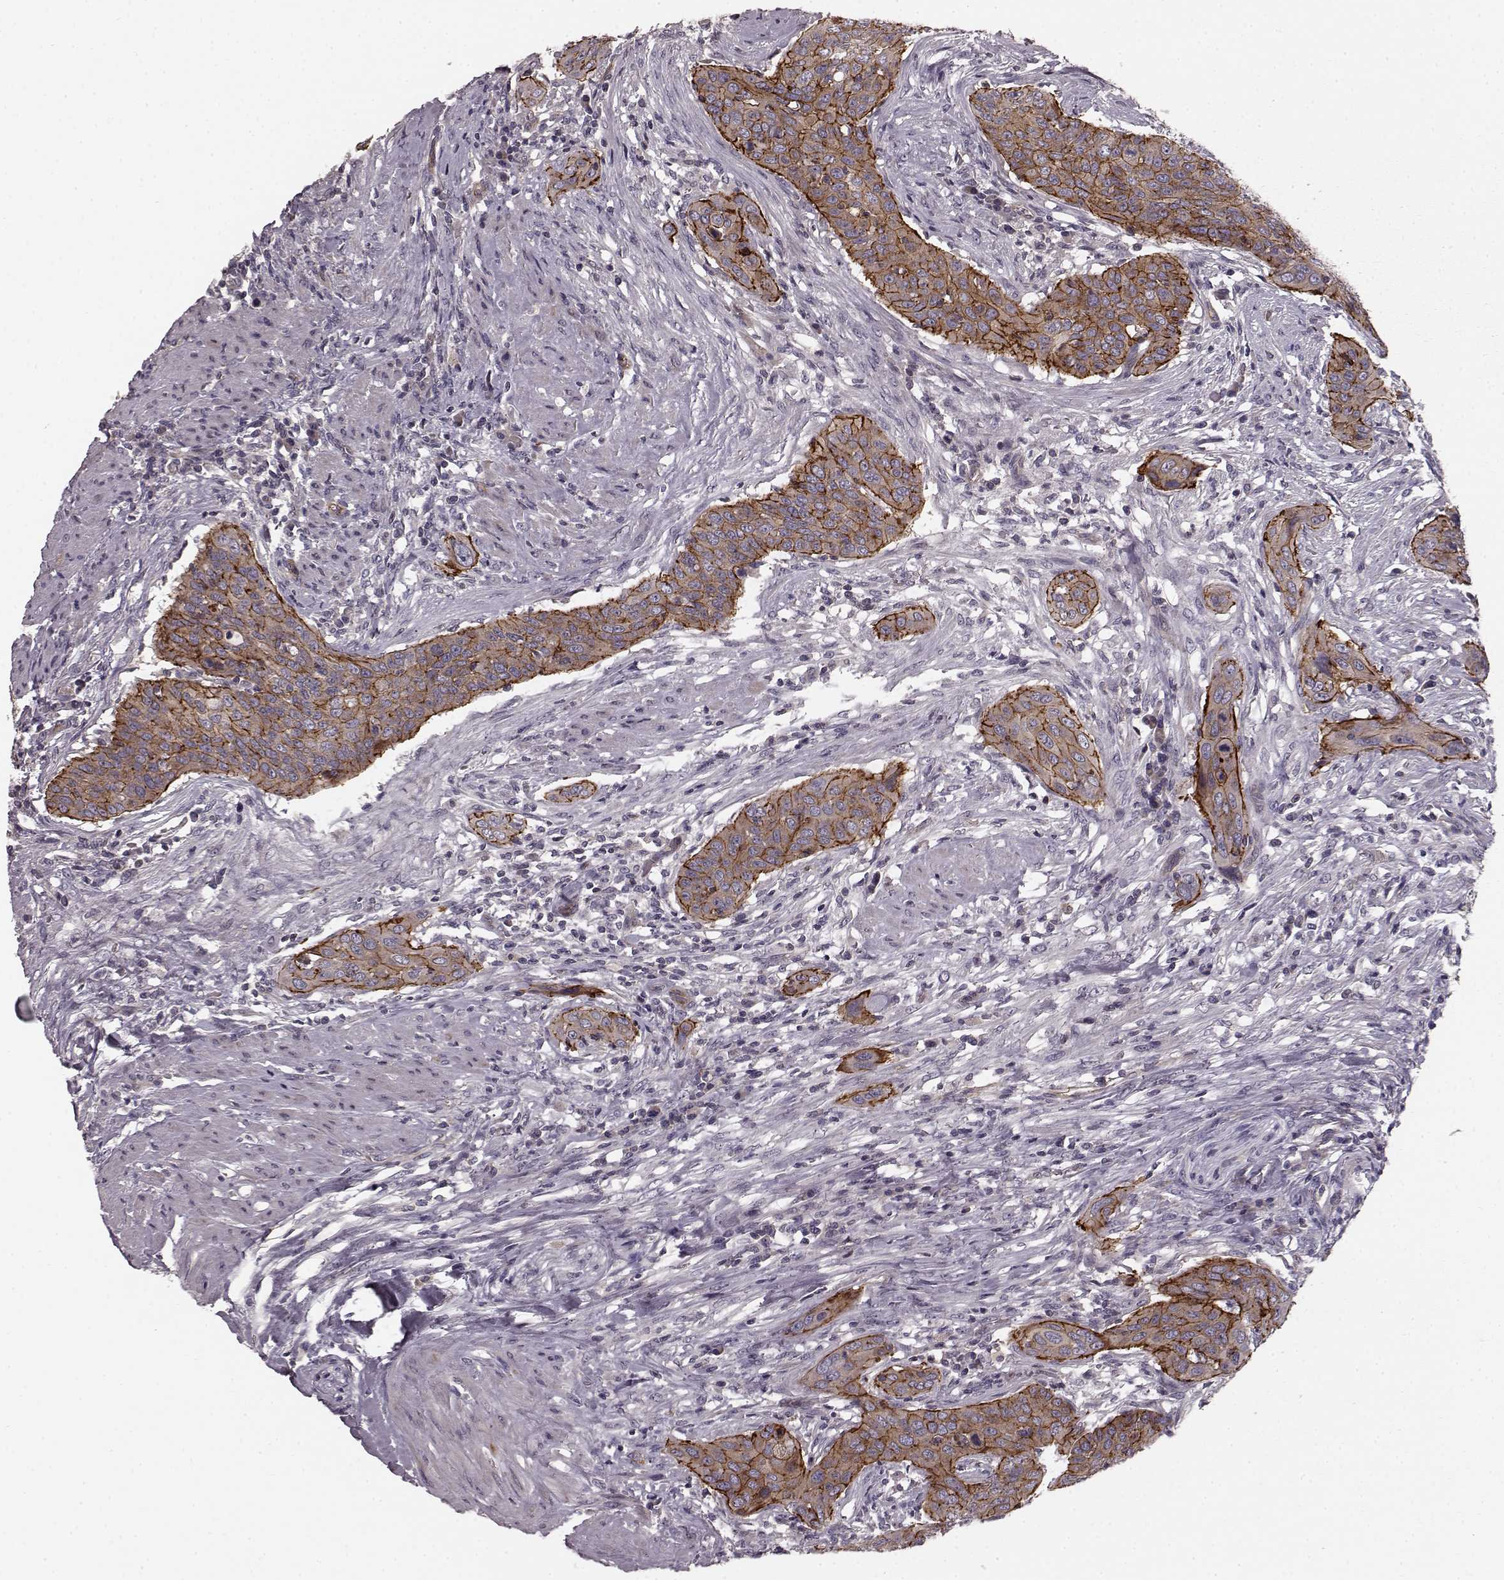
{"staining": {"intensity": "moderate", "quantity": ">75%", "location": "cytoplasmic/membranous"}, "tissue": "urothelial cancer", "cell_type": "Tumor cells", "image_type": "cancer", "snomed": [{"axis": "morphology", "description": "Urothelial carcinoma, High grade"}, {"axis": "topography", "description": "Urinary bladder"}], "caption": "Immunohistochemistry (IHC) staining of high-grade urothelial carcinoma, which displays medium levels of moderate cytoplasmic/membranous positivity in approximately >75% of tumor cells indicating moderate cytoplasmic/membranous protein staining. The staining was performed using DAB (3,3'-diaminobenzidine) (brown) for protein detection and nuclei were counterstained in hematoxylin (blue).", "gene": "SLC22A18", "patient": {"sex": "male", "age": 82}}